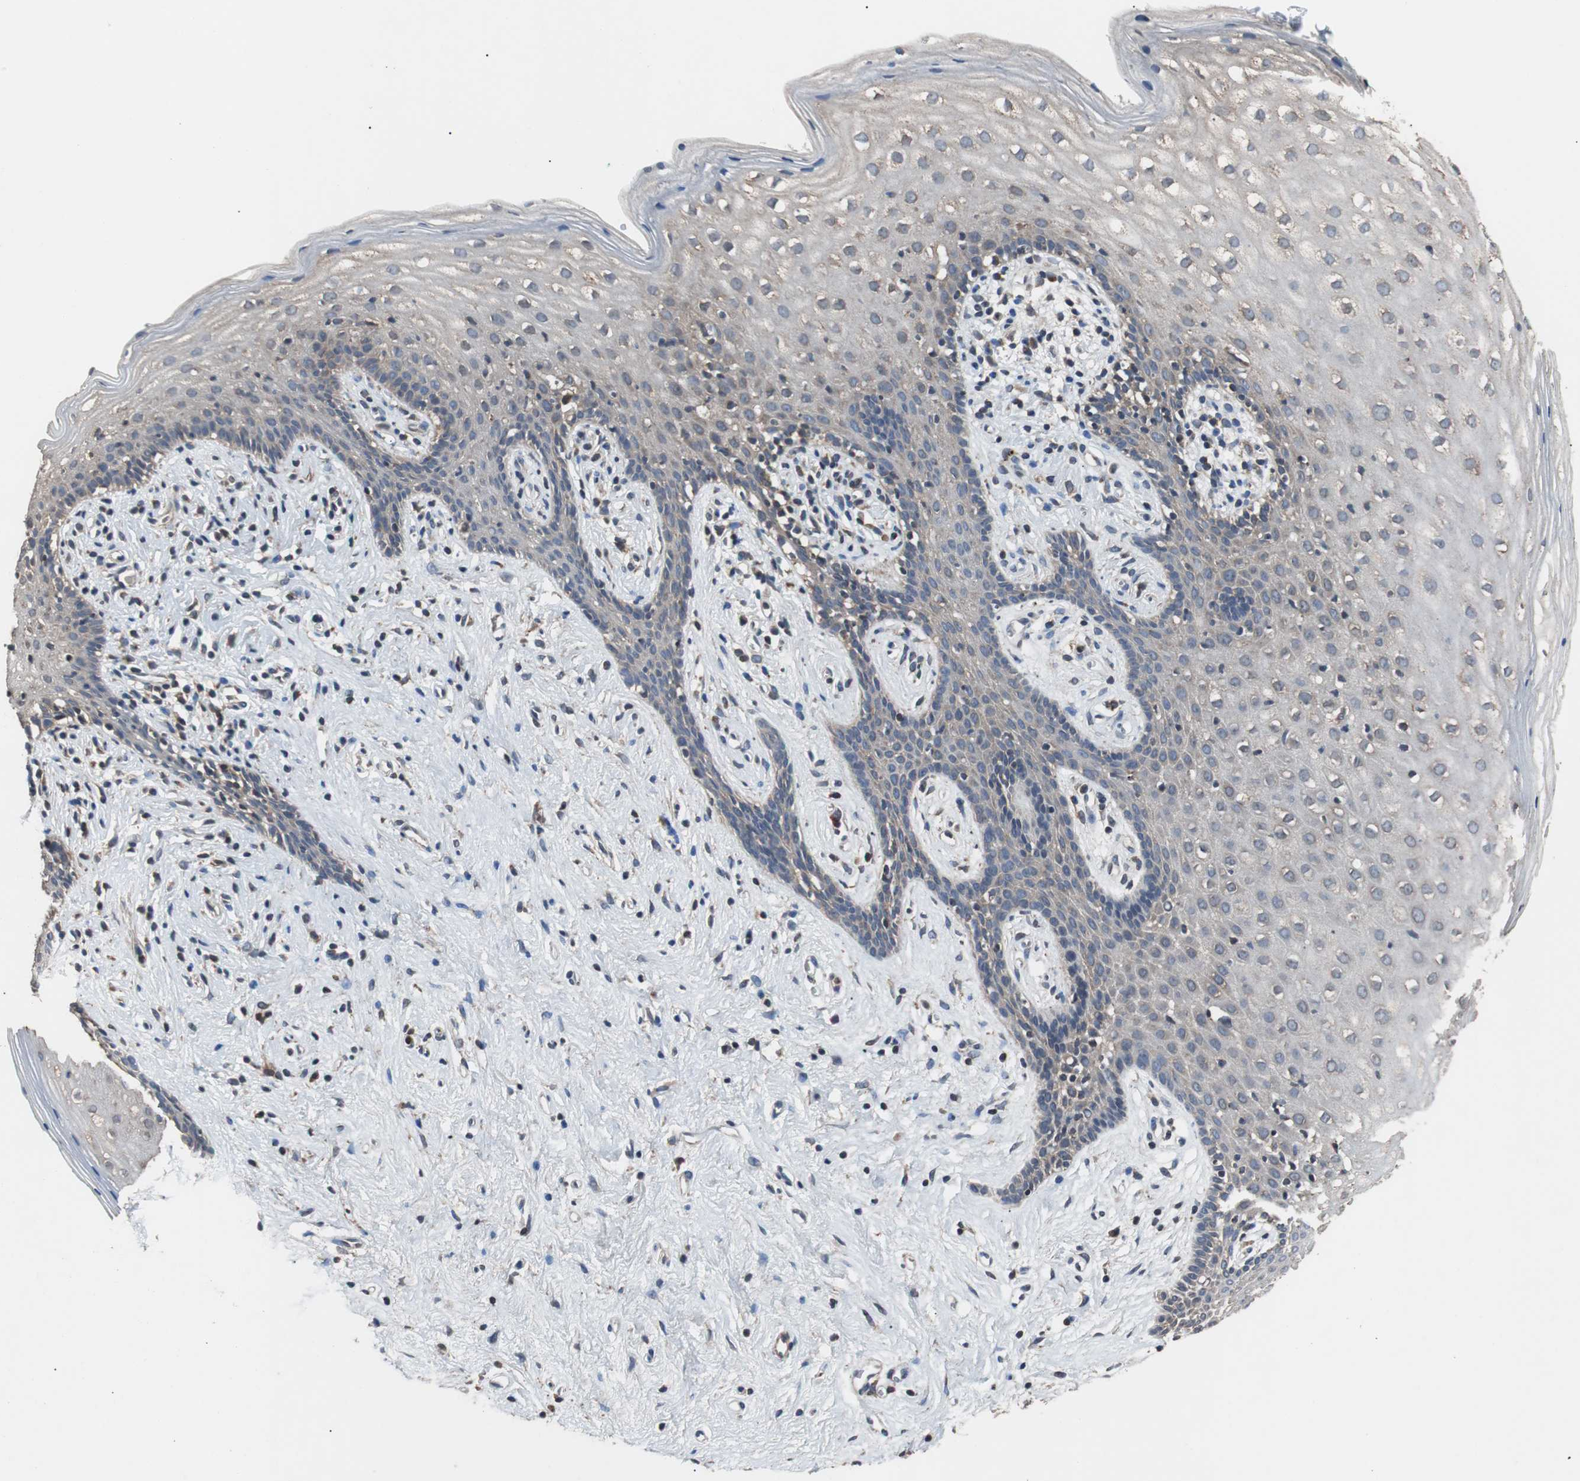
{"staining": {"intensity": "moderate", "quantity": ">75%", "location": "cytoplasmic/membranous"}, "tissue": "vagina", "cell_type": "Squamous epithelial cells", "image_type": "normal", "snomed": [{"axis": "morphology", "description": "Normal tissue, NOS"}, {"axis": "topography", "description": "Vagina"}], "caption": "Protein staining shows moderate cytoplasmic/membranous staining in about >75% of squamous epithelial cells in benign vagina.", "gene": "PITRM1", "patient": {"sex": "female", "age": 44}}